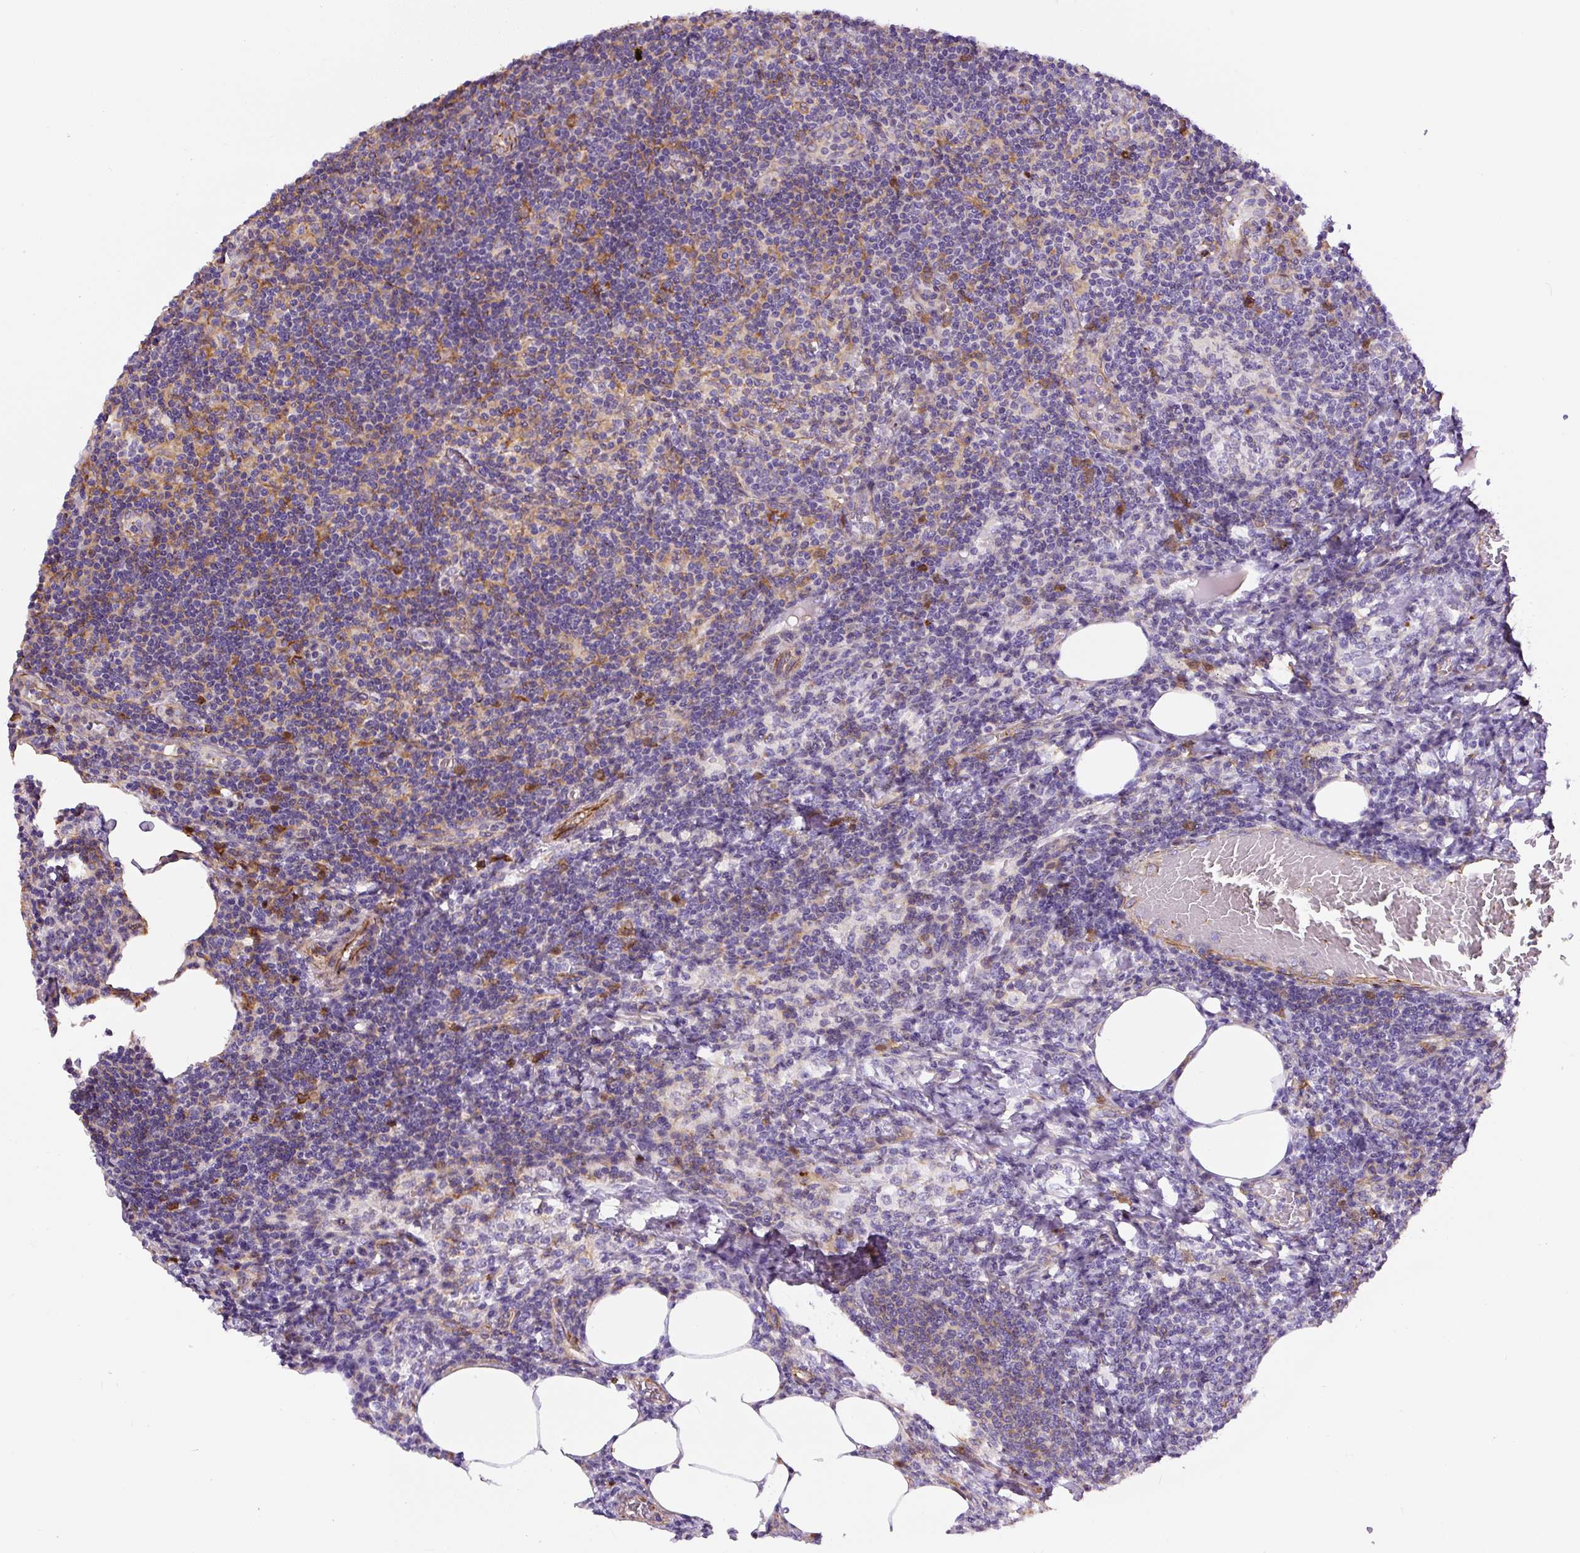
{"staining": {"intensity": "negative", "quantity": "none", "location": "none"}, "tissue": "lymph node", "cell_type": "Germinal center cells", "image_type": "normal", "snomed": [{"axis": "morphology", "description": "Normal tissue, NOS"}, {"axis": "topography", "description": "Lymph node"}], "caption": "An immunohistochemistry photomicrograph of unremarkable lymph node is shown. There is no staining in germinal center cells of lymph node.", "gene": "B3GALT5", "patient": {"sex": "female", "age": 59}}